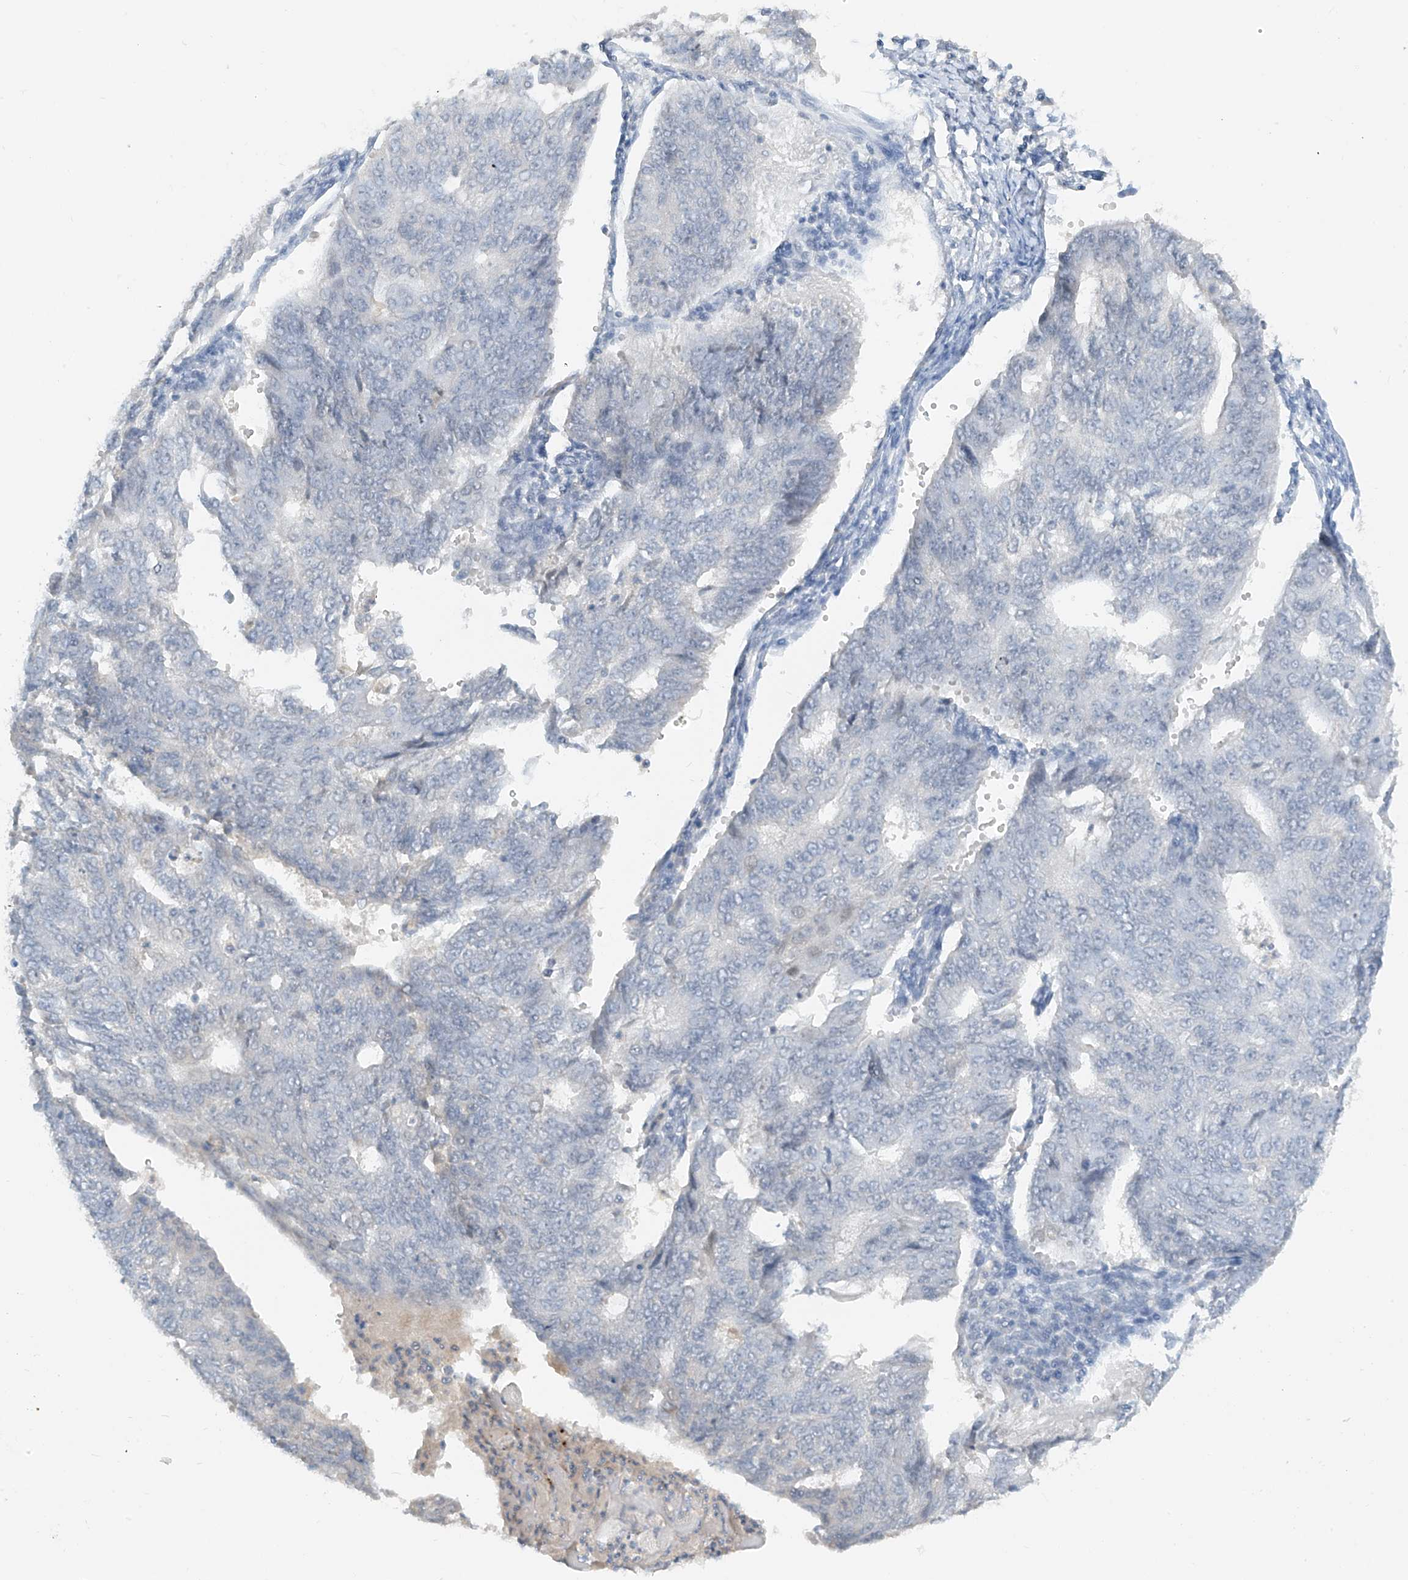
{"staining": {"intensity": "negative", "quantity": "none", "location": "none"}, "tissue": "endometrial cancer", "cell_type": "Tumor cells", "image_type": "cancer", "snomed": [{"axis": "morphology", "description": "Adenocarcinoma, NOS"}, {"axis": "topography", "description": "Endometrium"}], "caption": "DAB (3,3'-diaminobenzidine) immunohistochemical staining of human endometrial cancer (adenocarcinoma) shows no significant positivity in tumor cells.", "gene": "METAP1D", "patient": {"sex": "female", "age": 32}}